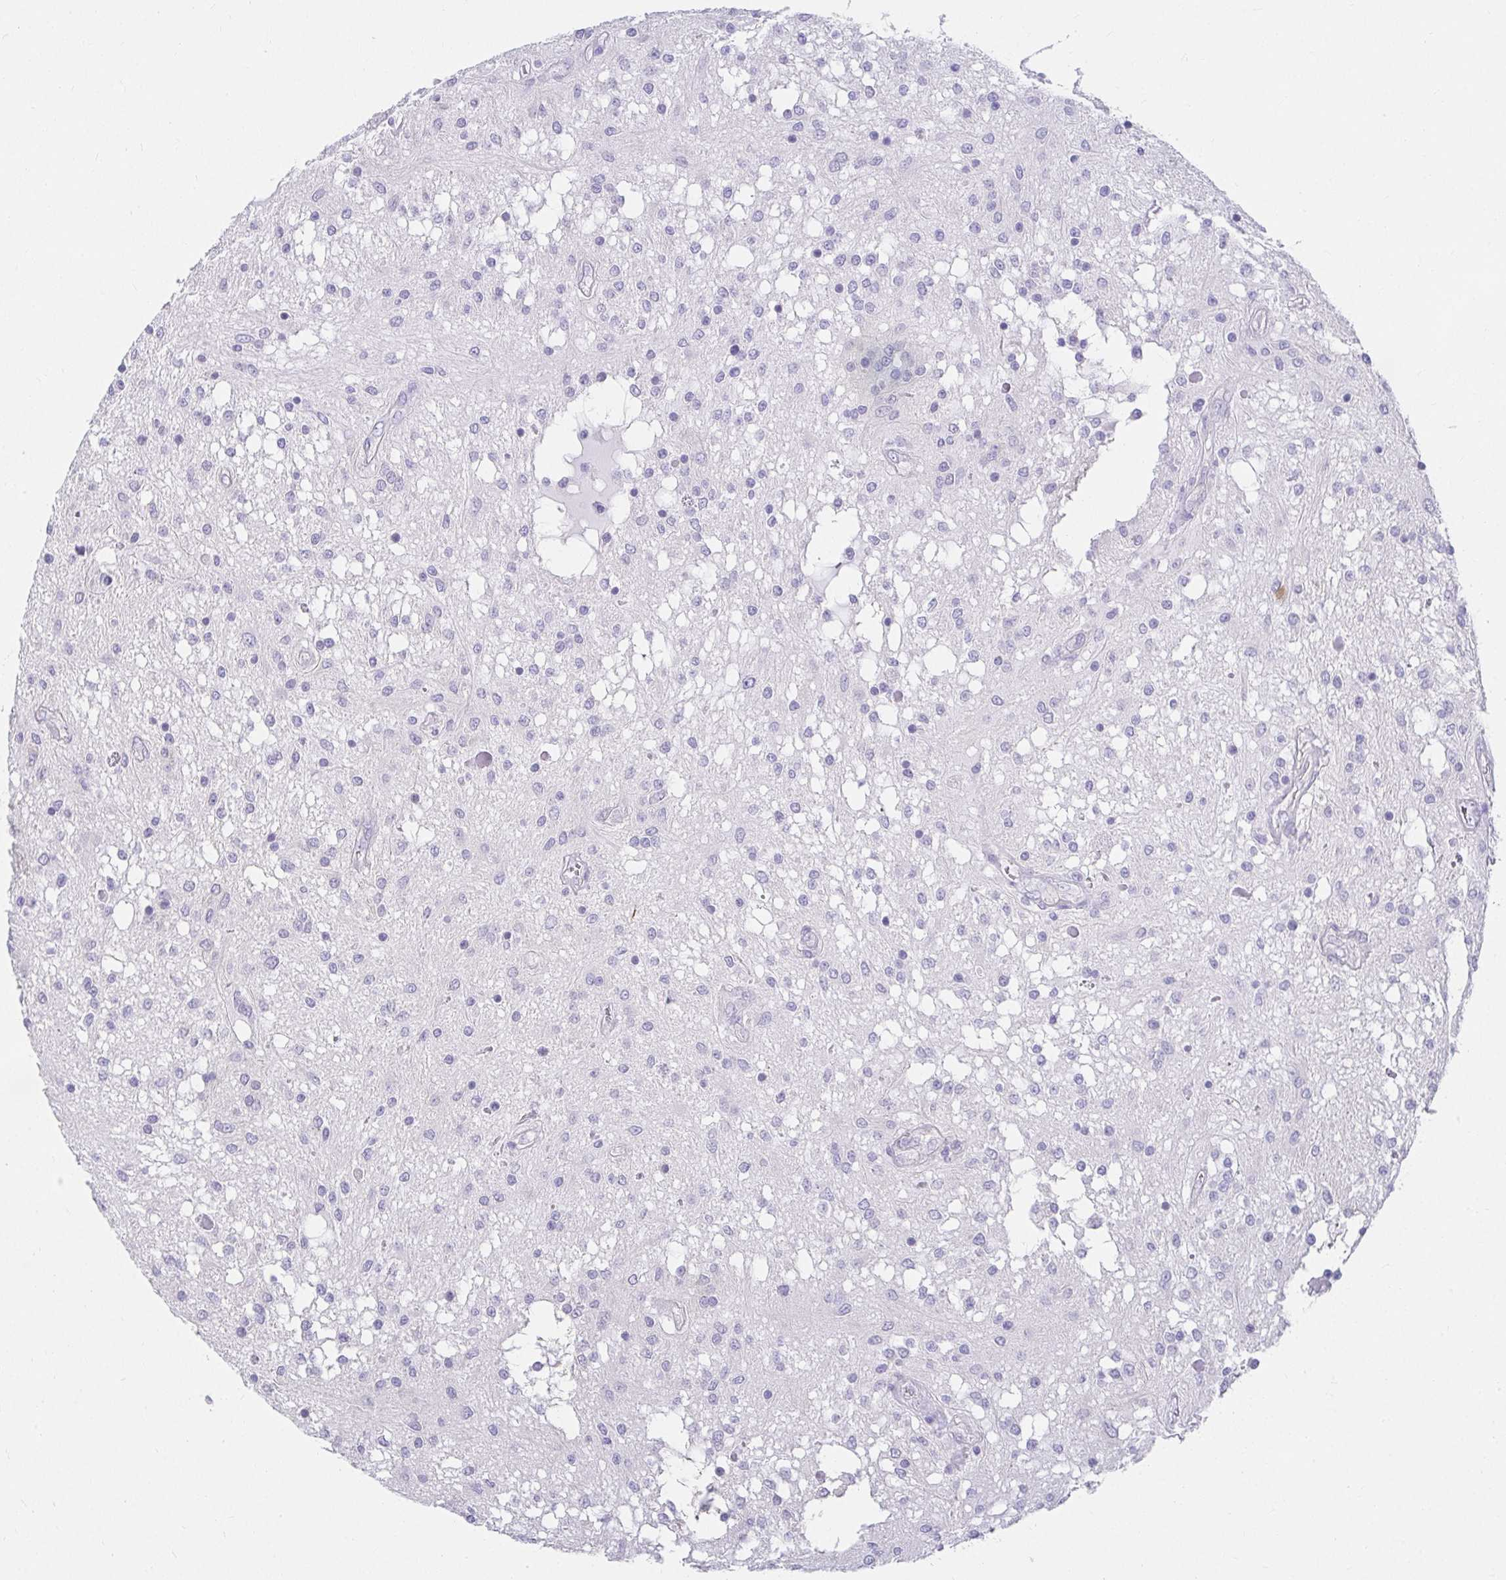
{"staining": {"intensity": "negative", "quantity": "none", "location": "none"}, "tissue": "glioma", "cell_type": "Tumor cells", "image_type": "cancer", "snomed": [{"axis": "morphology", "description": "Glioma, malignant, Low grade"}, {"axis": "topography", "description": "Cerebellum"}], "caption": "Tumor cells are negative for brown protein staining in glioma.", "gene": "VGLL1", "patient": {"sex": "female", "age": 14}}